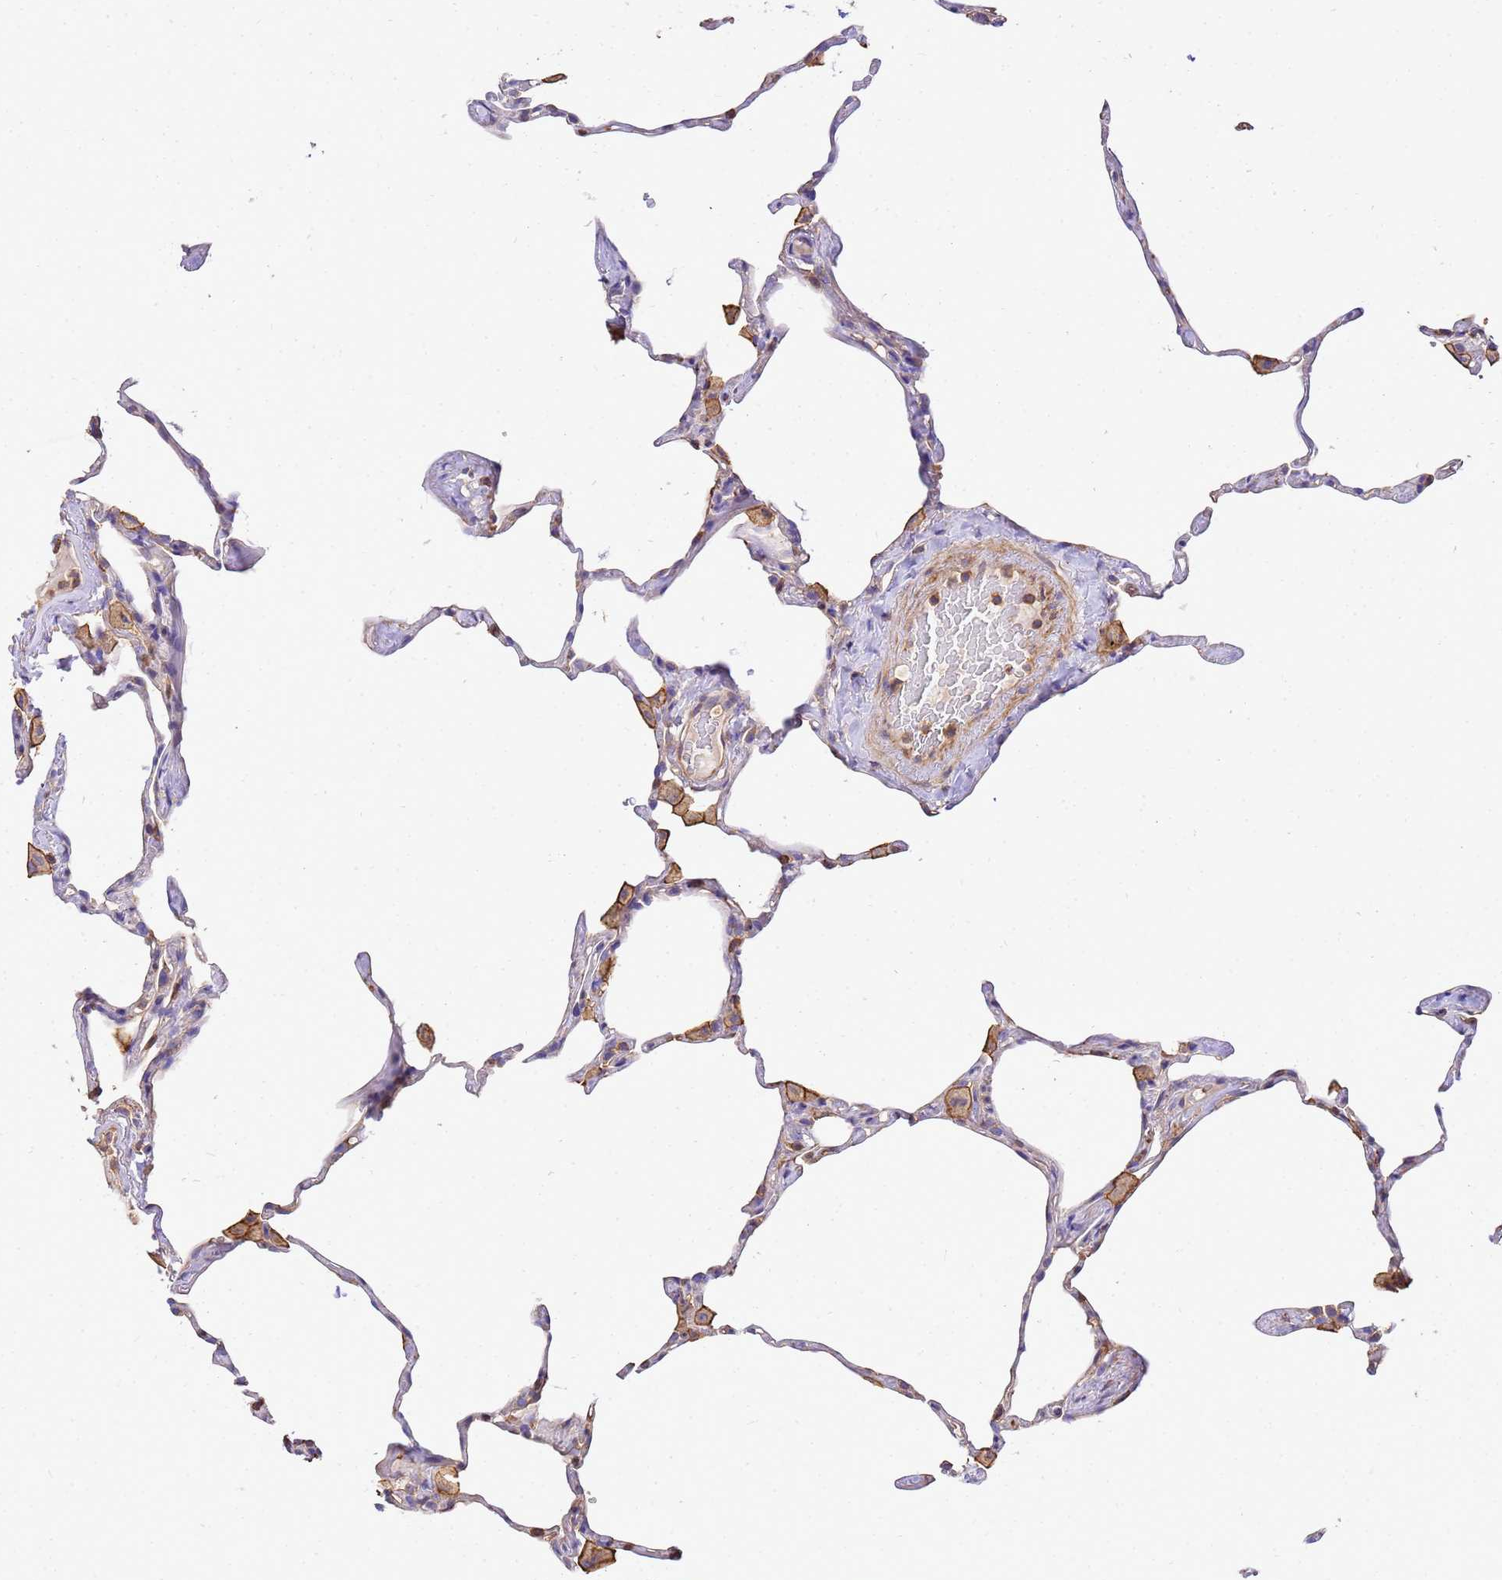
{"staining": {"intensity": "negative", "quantity": "none", "location": "none"}, "tissue": "lung", "cell_type": "Alveolar cells", "image_type": "normal", "snomed": [{"axis": "morphology", "description": "Normal tissue, NOS"}, {"axis": "topography", "description": "Lung"}], "caption": "Immunohistochemistry of normal human lung reveals no positivity in alveolar cells.", "gene": "WDR64", "patient": {"sex": "male", "age": 65}}